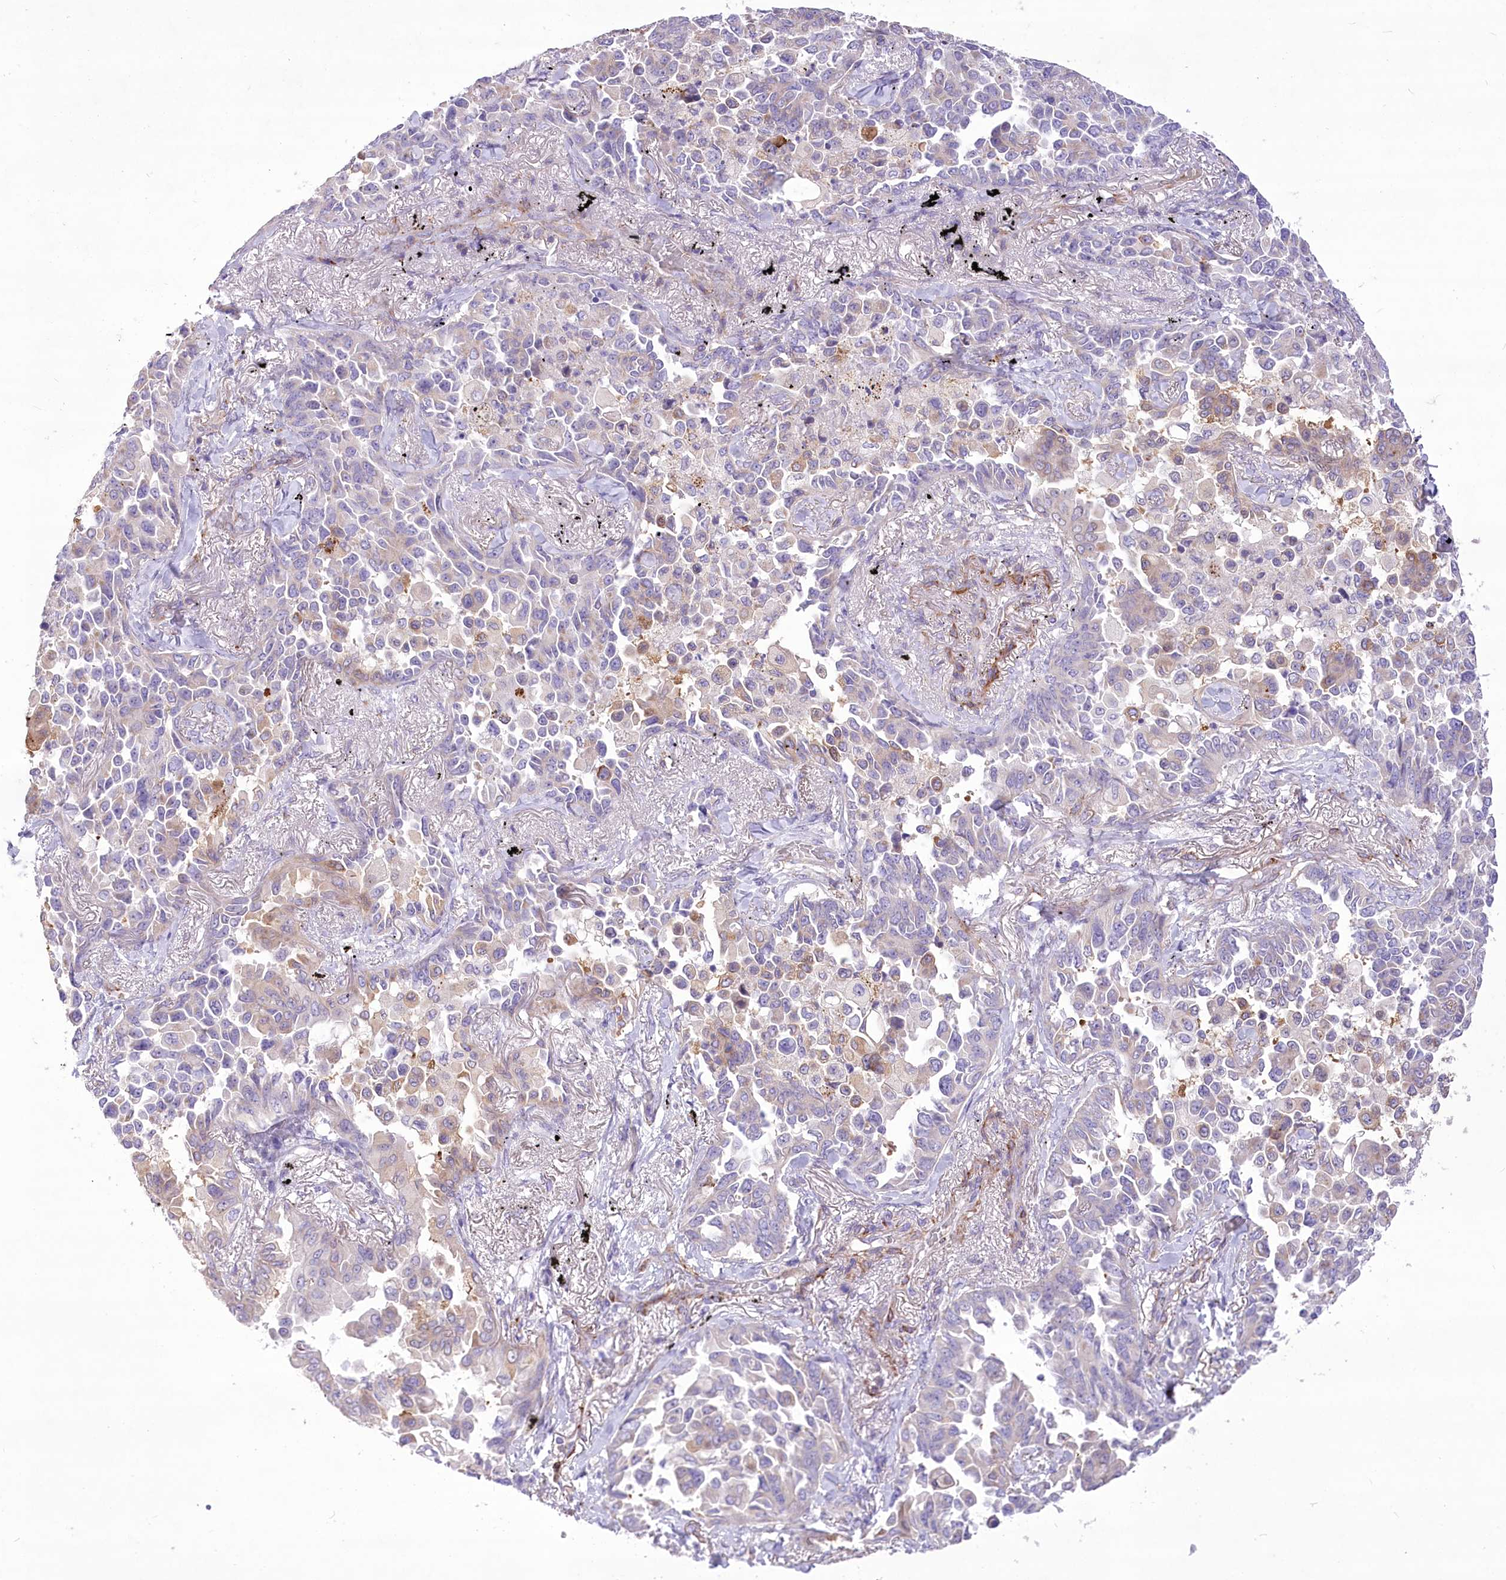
{"staining": {"intensity": "negative", "quantity": "none", "location": "none"}, "tissue": "lung cancer", "cell_type": "Tumor cells", "image_type": "cancer", "snomed": [{"axis": "morphology", "description": "Adenocarcinoma, NOS"}, {"axis": "topography", "description": "Lung"}], "caption": "High power microscopy micrograph of an immunohistochemistry photomicrograph of lung cancer, revealing no significant staining in tumor cells.", "gene": "ANGPTL3", "patient": {"sex": "female", "age": 67}}